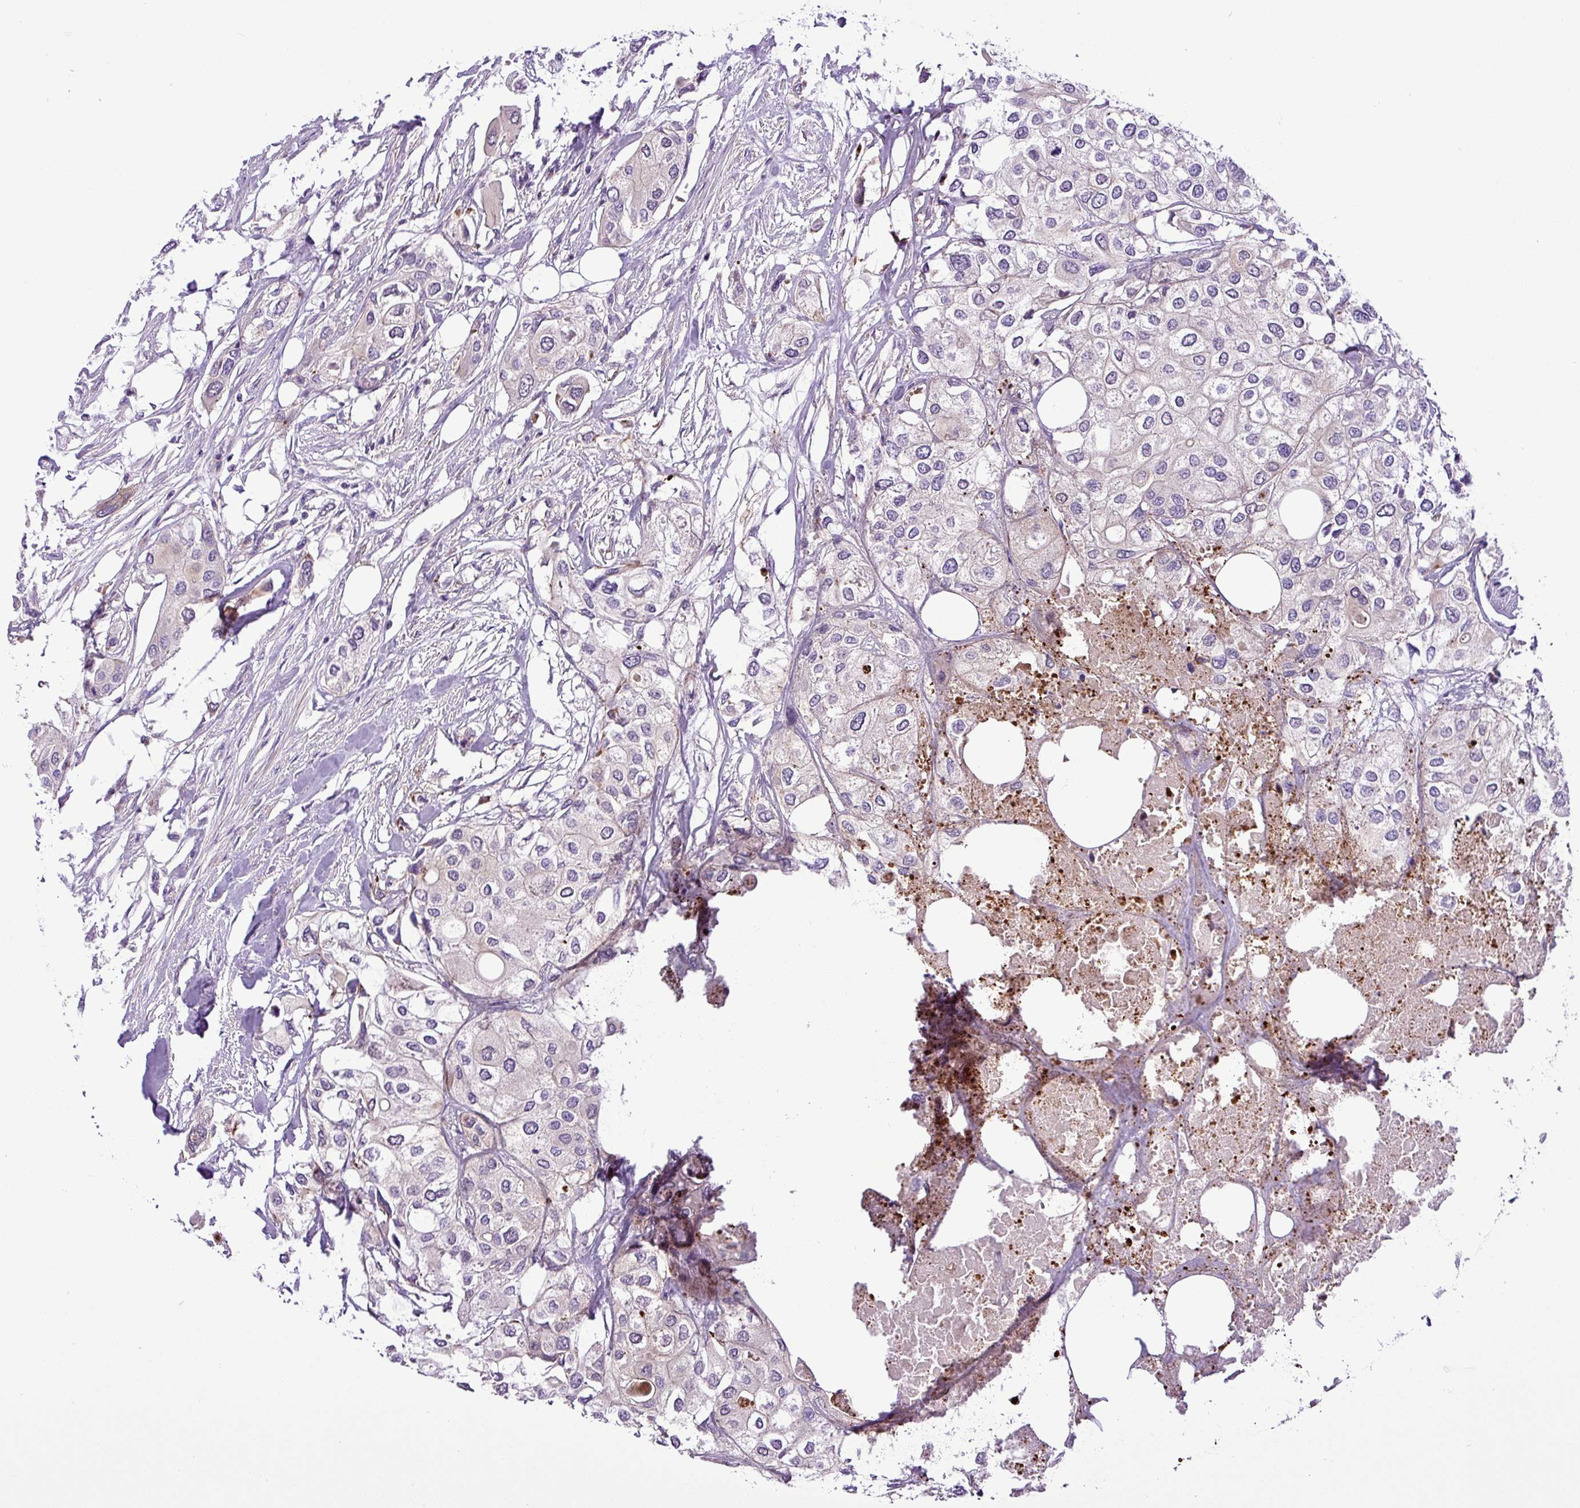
{"staining": {"intensity": "negative", "quantity": "none", "location": "none"}, "tissue": "urothelial cancer", "cell_type": "Tumor cells", "image_type": "cancer", "snomed": [{"axis": "morphology", "description": "Urothelial carcinoma, High grade"}, {"axis": "topography", "description": "Urinary bladder"}], "caption": "A high-resolution image shows immunohistochemistry staining of urothelial carcinoma (high-grade), which exhibits no significant expression in tumor cells.", "gene": "NBEAL2", "patient": {"sex": "male", "age": 64}}